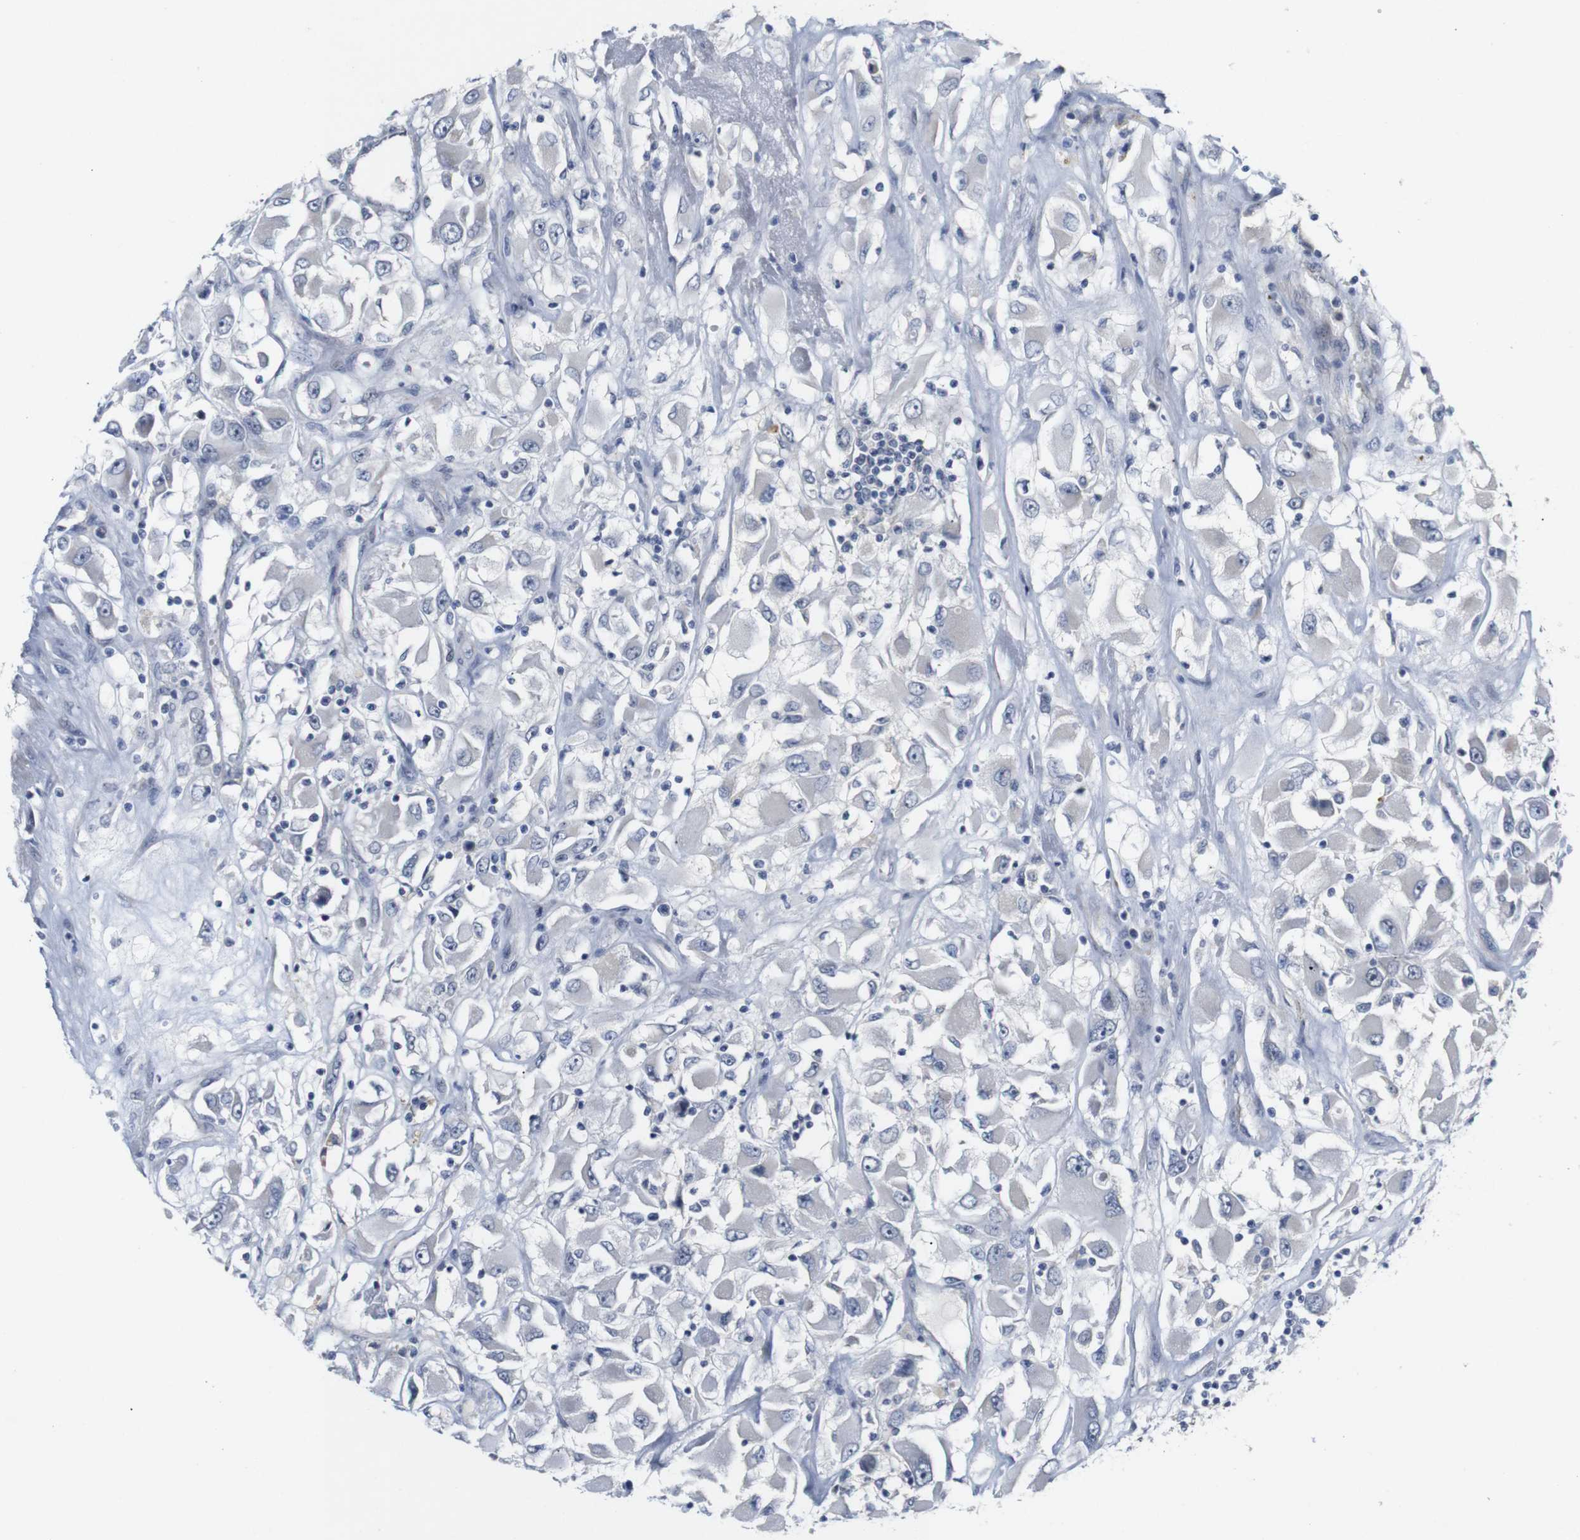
{"staining": {"intensity": "negative", "quantity": "none", "location": "none"}, "tissue": "renal cancer", "cell_type": "Tumor cells", "image_type": "cancer", "snomed": [{"axis": "morphology", "description": "Adenocarcinoma, NOS"}, {"axis": "topography", "description": "Kidney"}], "caption": "Protein analysis of renal cancer reveals no significant expression in tumor cells.", "gene": "CYB561", "patient": {"sex": "female", "age": 52}}